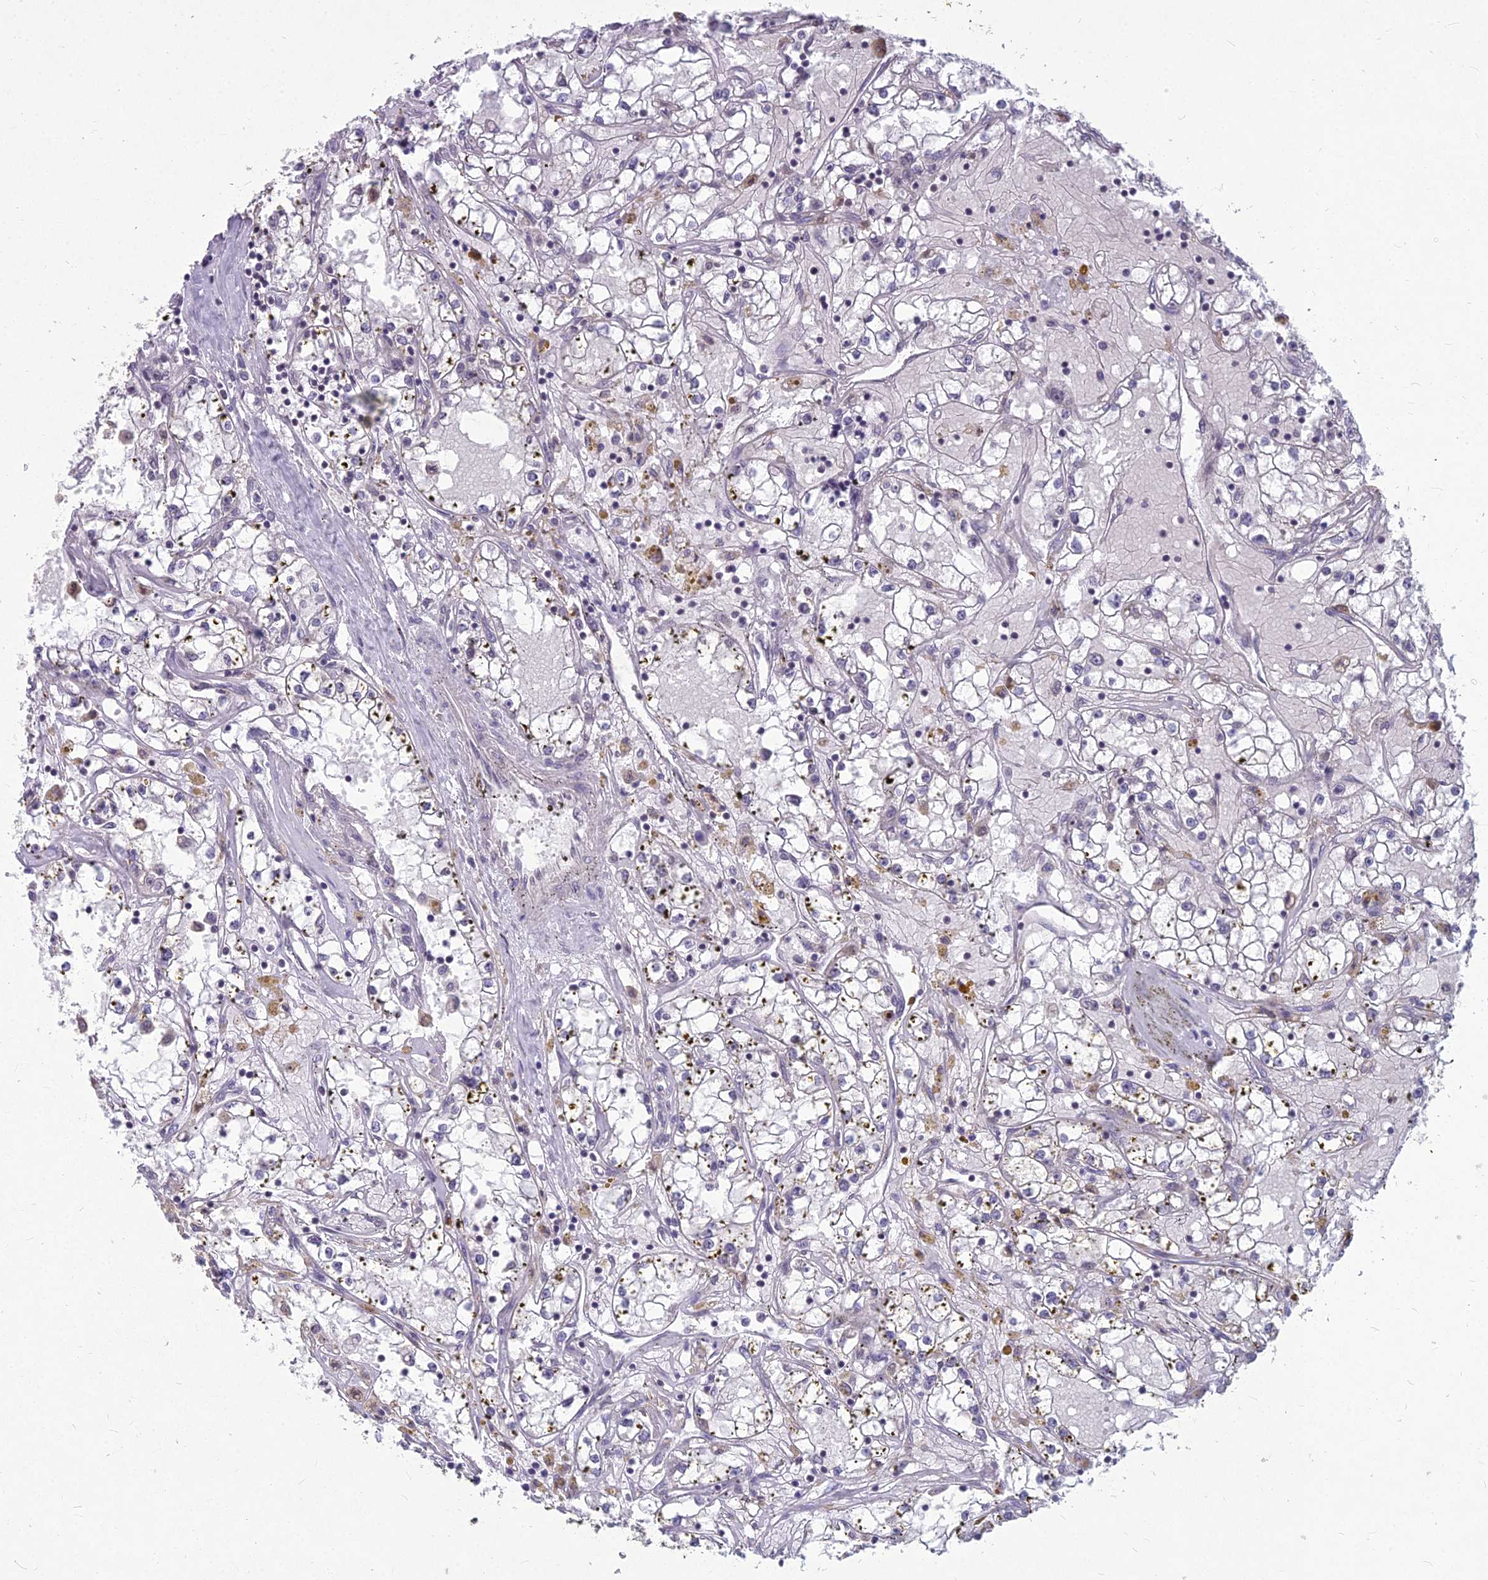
{"staining": {"intensity": "negative", "quantity": "none", "location": "none"}, "tissue": "renal cancer", "cell_type": "Tumor cells", "image_type": "cancer", "snomed": [{"axis": "morphology", "description": "Adenocarcinoma, NOS"}, {"axis": "topography", "description": "Kidney"}], "caption": "This is an IHC micrograph of renal adenocarcinoma. There is no positivity in tumor cells.", "gene": "KAT7", "patient": {"sex": "male", "age": 56}}